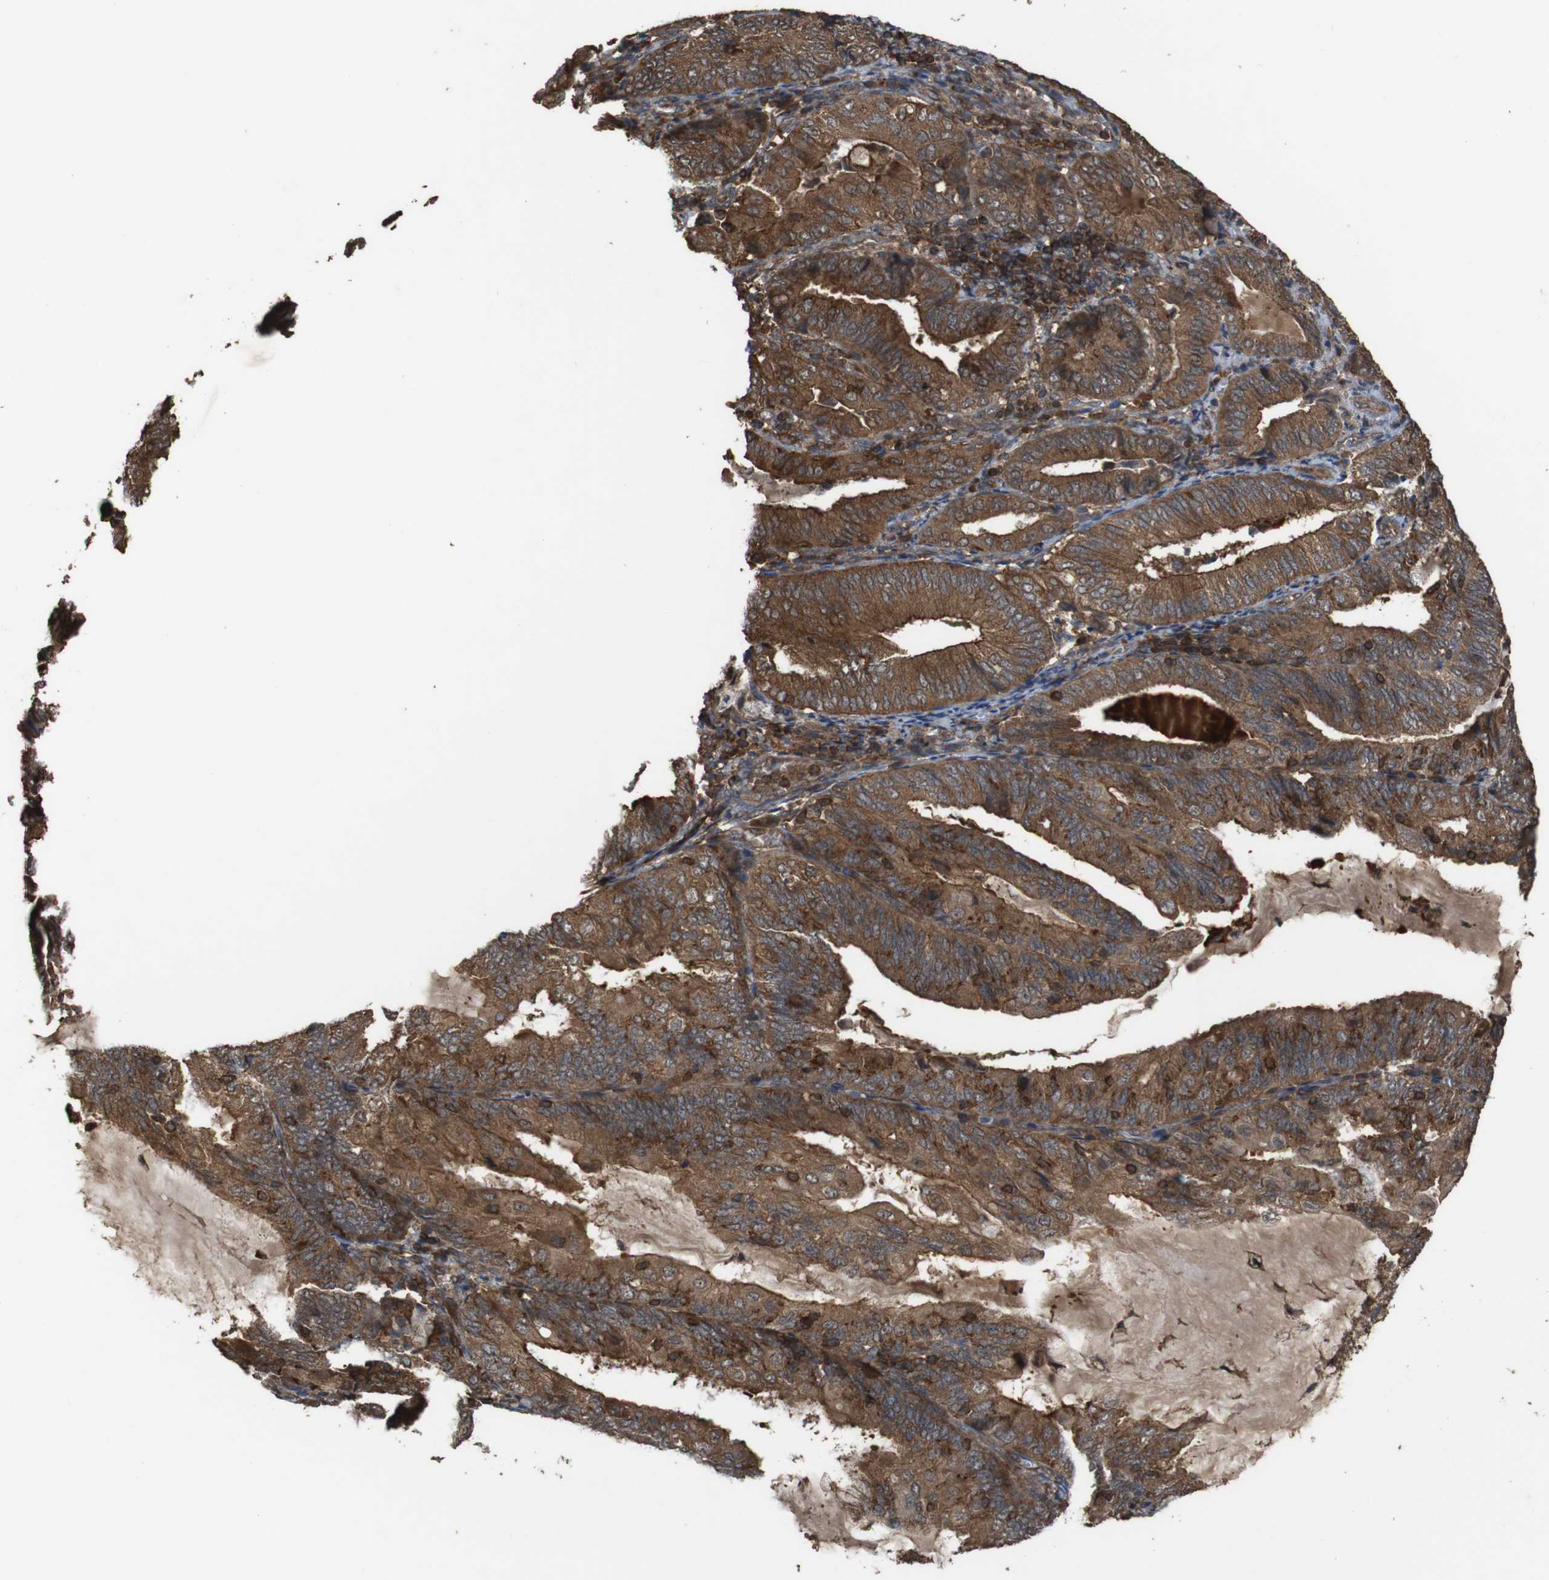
{"staining": {"intensity": "strong", "quantity": ">75%", "location": "cytoplasmic/membranous"}, "tissue": "endometrial cancer", "cell_type": "Tumor cells", "image_type": "cancer", "snomed": [{"axis": "morphology", "description": "Adenocarcinoma, NOS"}, {"axis": "topography", "description": "Endometrium"}], "caption": "Strong cytoplasmic/membranous protein staining is seen in about >75% of tumor cells in endometrial cancer (adenocarcinoma).", "gene": "BAG4", "patient": {"sex": "female", "age": 81}}